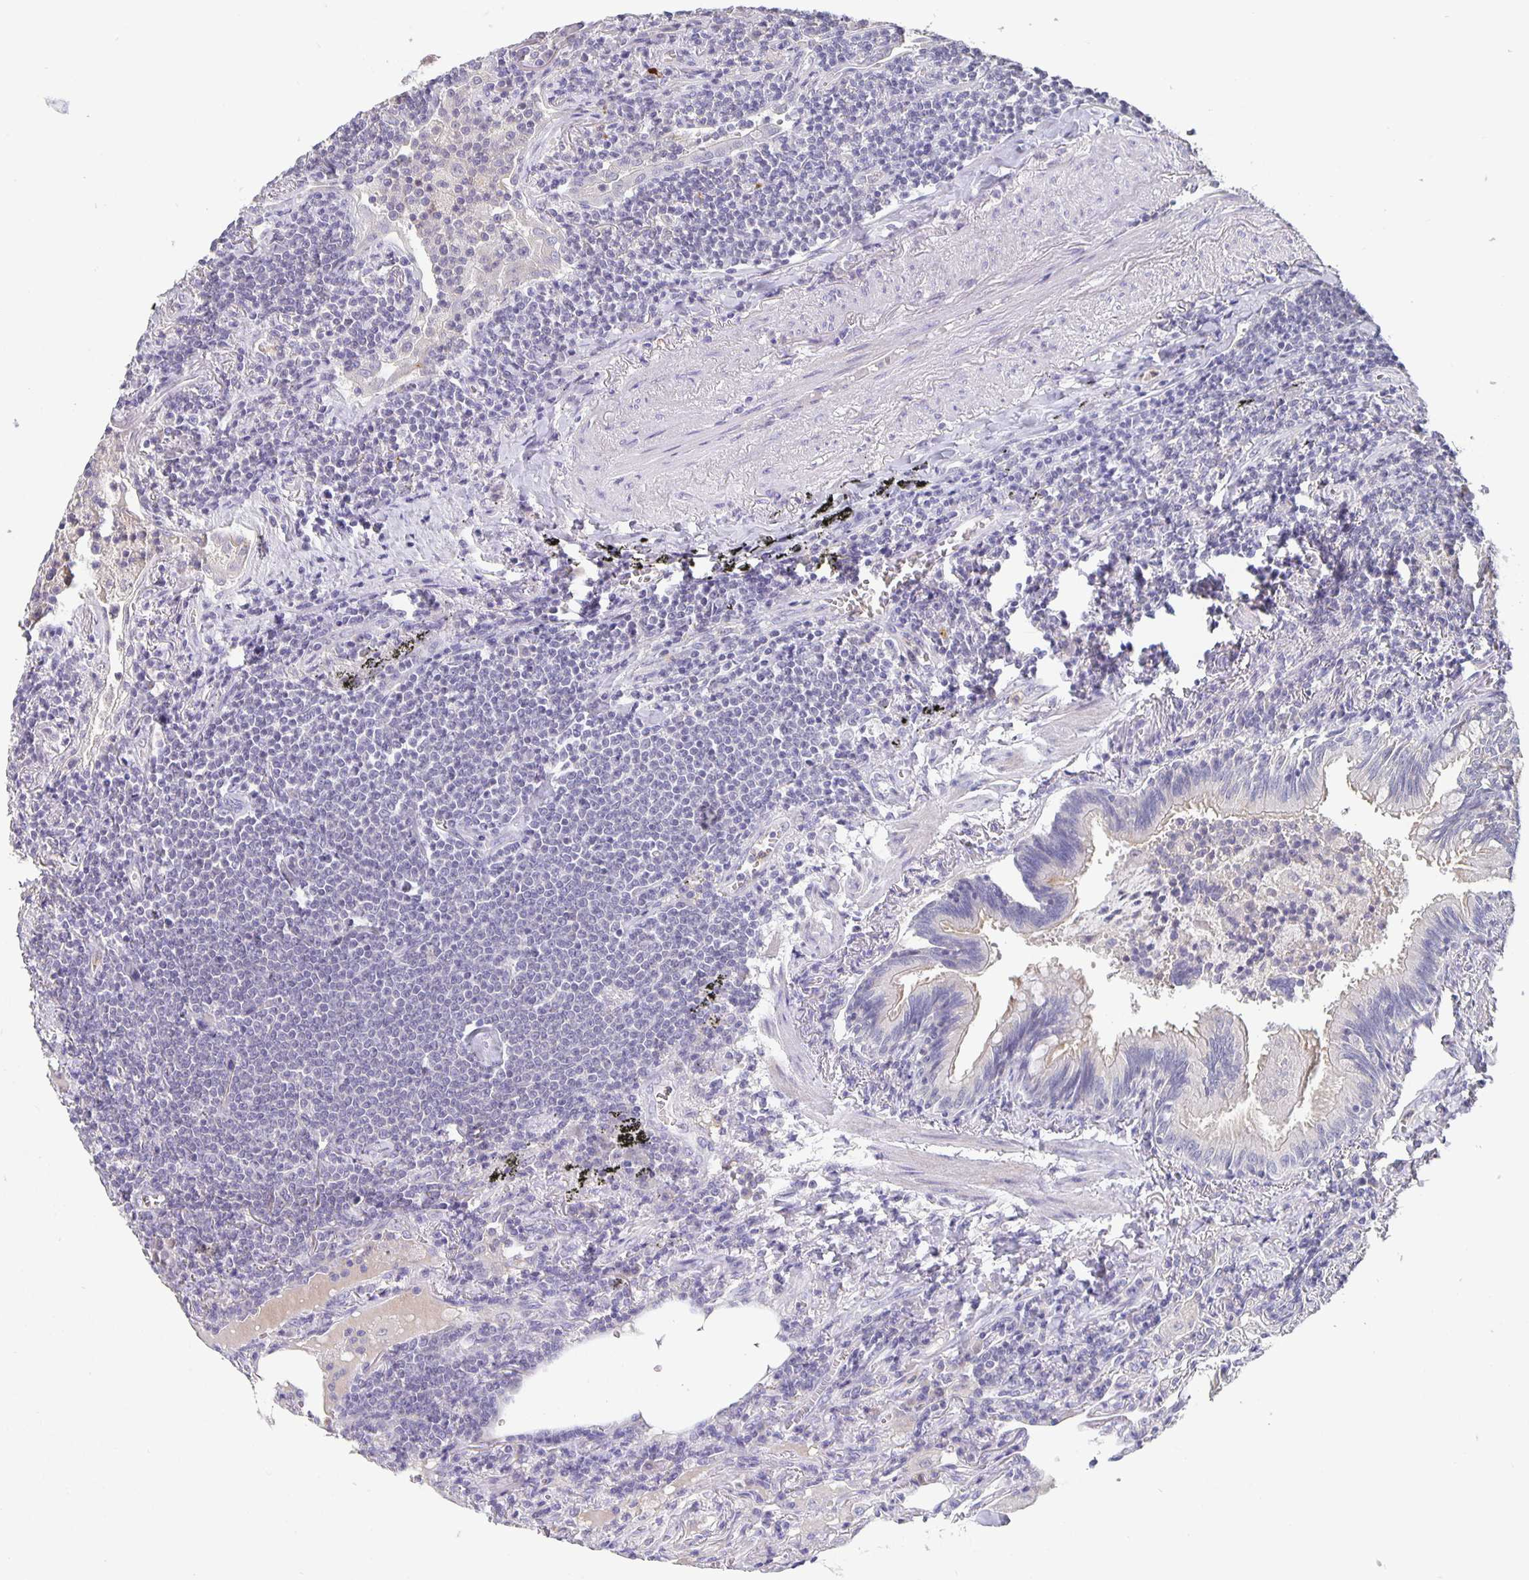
{"staining": {"intensity": "negative", "quantity": "none", "location": "none"}, "tissue": "lymphoma", "cell_type": "Tumor cells", "image_type": "cancer", "snomed": [{"axis": "morphology", "description": "Malignant lymphoma, non-Hodgkin's type, Low grade"}, {"axis": "topography", "description": "Lung"}], "caption": "An immunohistochemistry histopathology image of low-grade malignant lymphoma, non-Hodgkin's type is shown. There is no staining in tumor cells of low-grade malignant lymphoma, non-Hodgkin's type. (DAB (3,3'-diaminobenzidine) immunohistochemistry (IHC), high magnification).", "gene": "GDF15", "patient": {"sex": "female", "age": 71}}